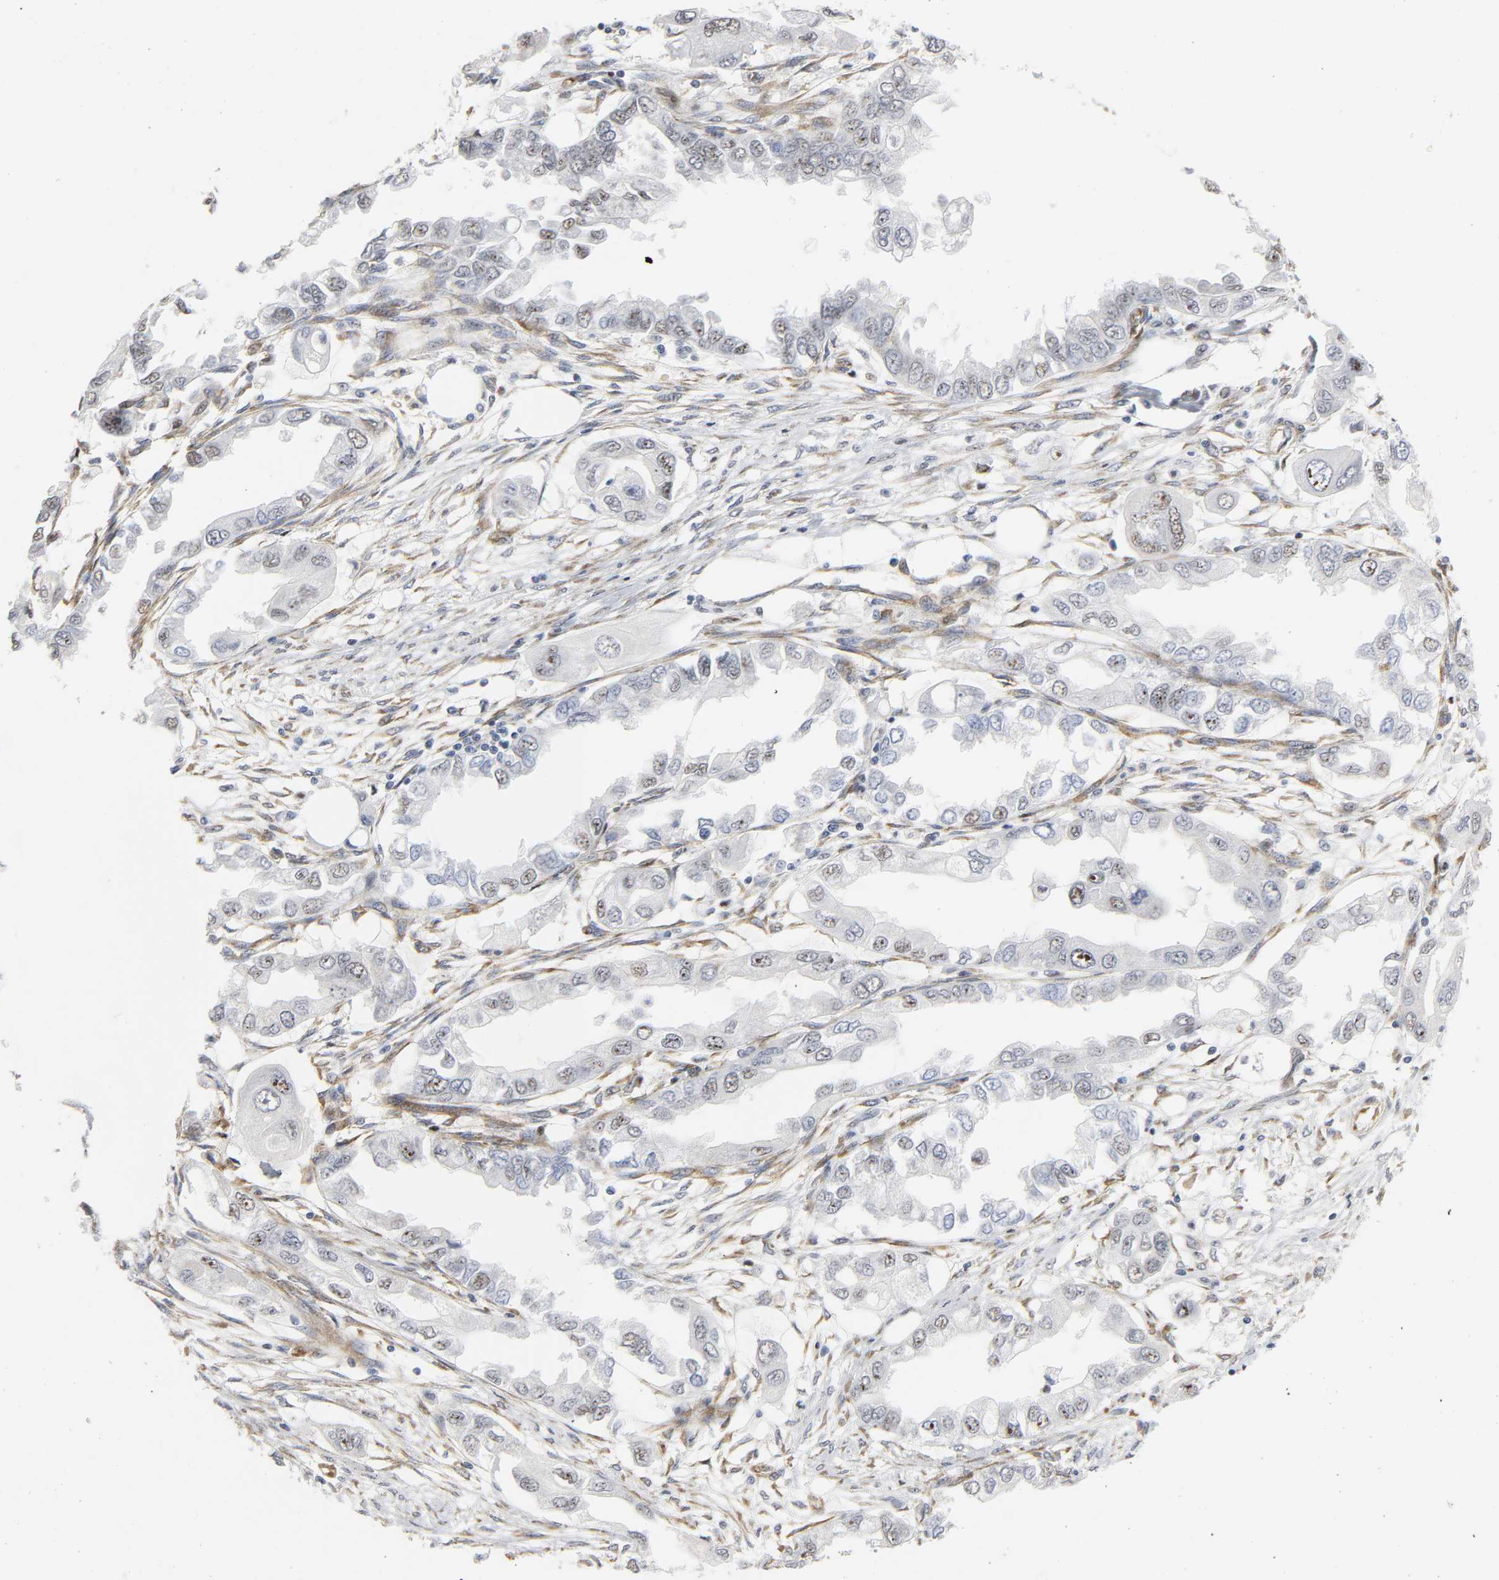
{"staining": {"intensity": "negative", "quantity": "none", "location": "none"}, "tissue": "endometrial cancer", "cell_type": "Tumor cells", "image_type": "cancer", "snomed": [{"axis": "morphology", "description": "Adenocarcinoma, NOS"}, {"axis": "topography", "description": "Endometrium"}], "caption": "The micrograph reveals no staining of tumor cells in endometrial cancer.", "gene": "DOCK1", "patient": {"sex": "female", "age": 67}}